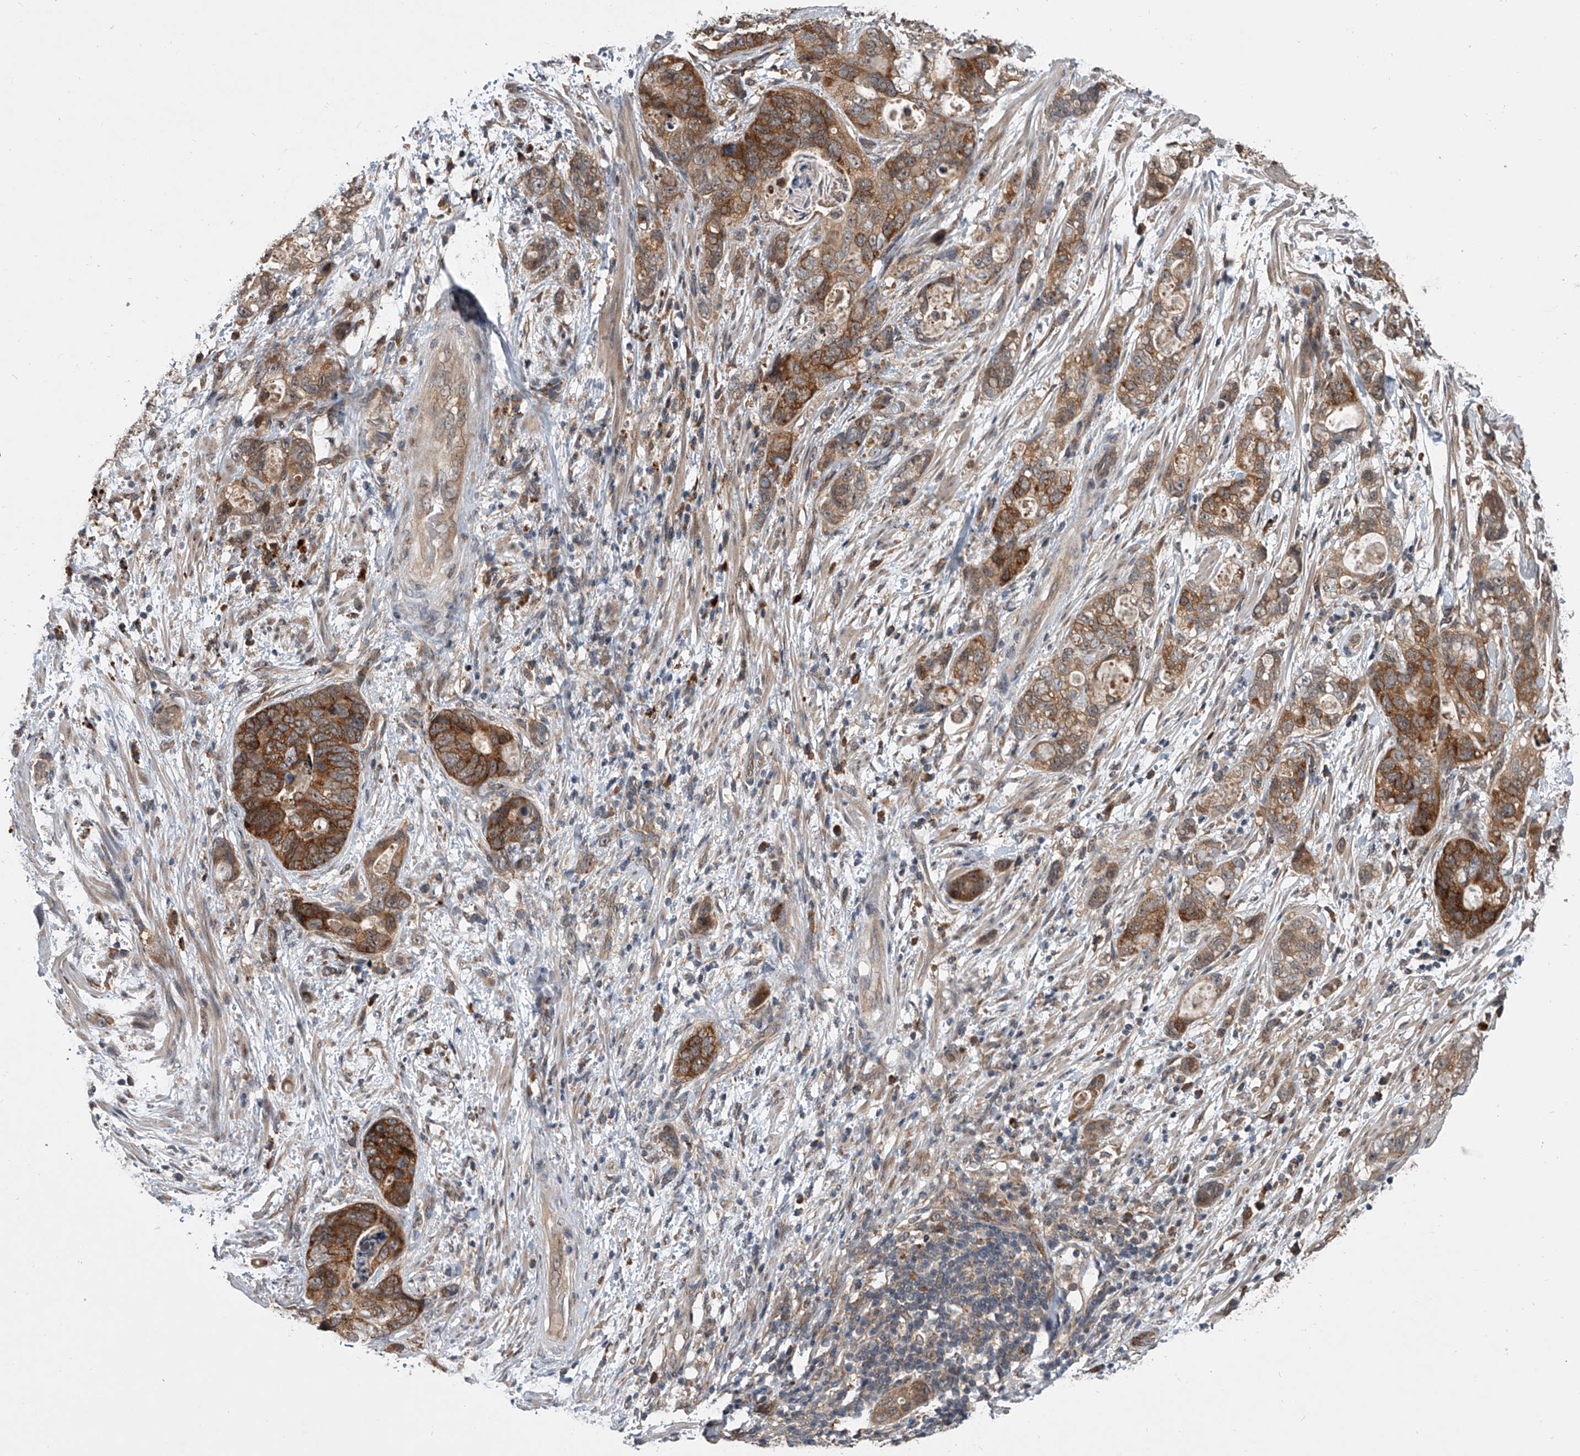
{"staining": {"intensity": "moderate", "quantity": ">75%", "location": "cytoplasmic/membranous"}, "tissue": "stomach cancer", "cell_type": "Tumor cells", "image_type": "cancer", "snomed": [{"axis": "morphology", "description": "Normal tissue, NOS"}, {"axis": "morphology", "description": "Adenocarcinoma, NOS"}, {"axis": "topography", "description": "Stomach"}], "caption": "The image shows immunohistochemical staining of adenocarcinoma (stomach). There is moderate cytoplasmic/membranous expression is present in about >75% of tumor cells.", "gene": "GEMIN8", "patient": {"sex": "female", "age": 89}}